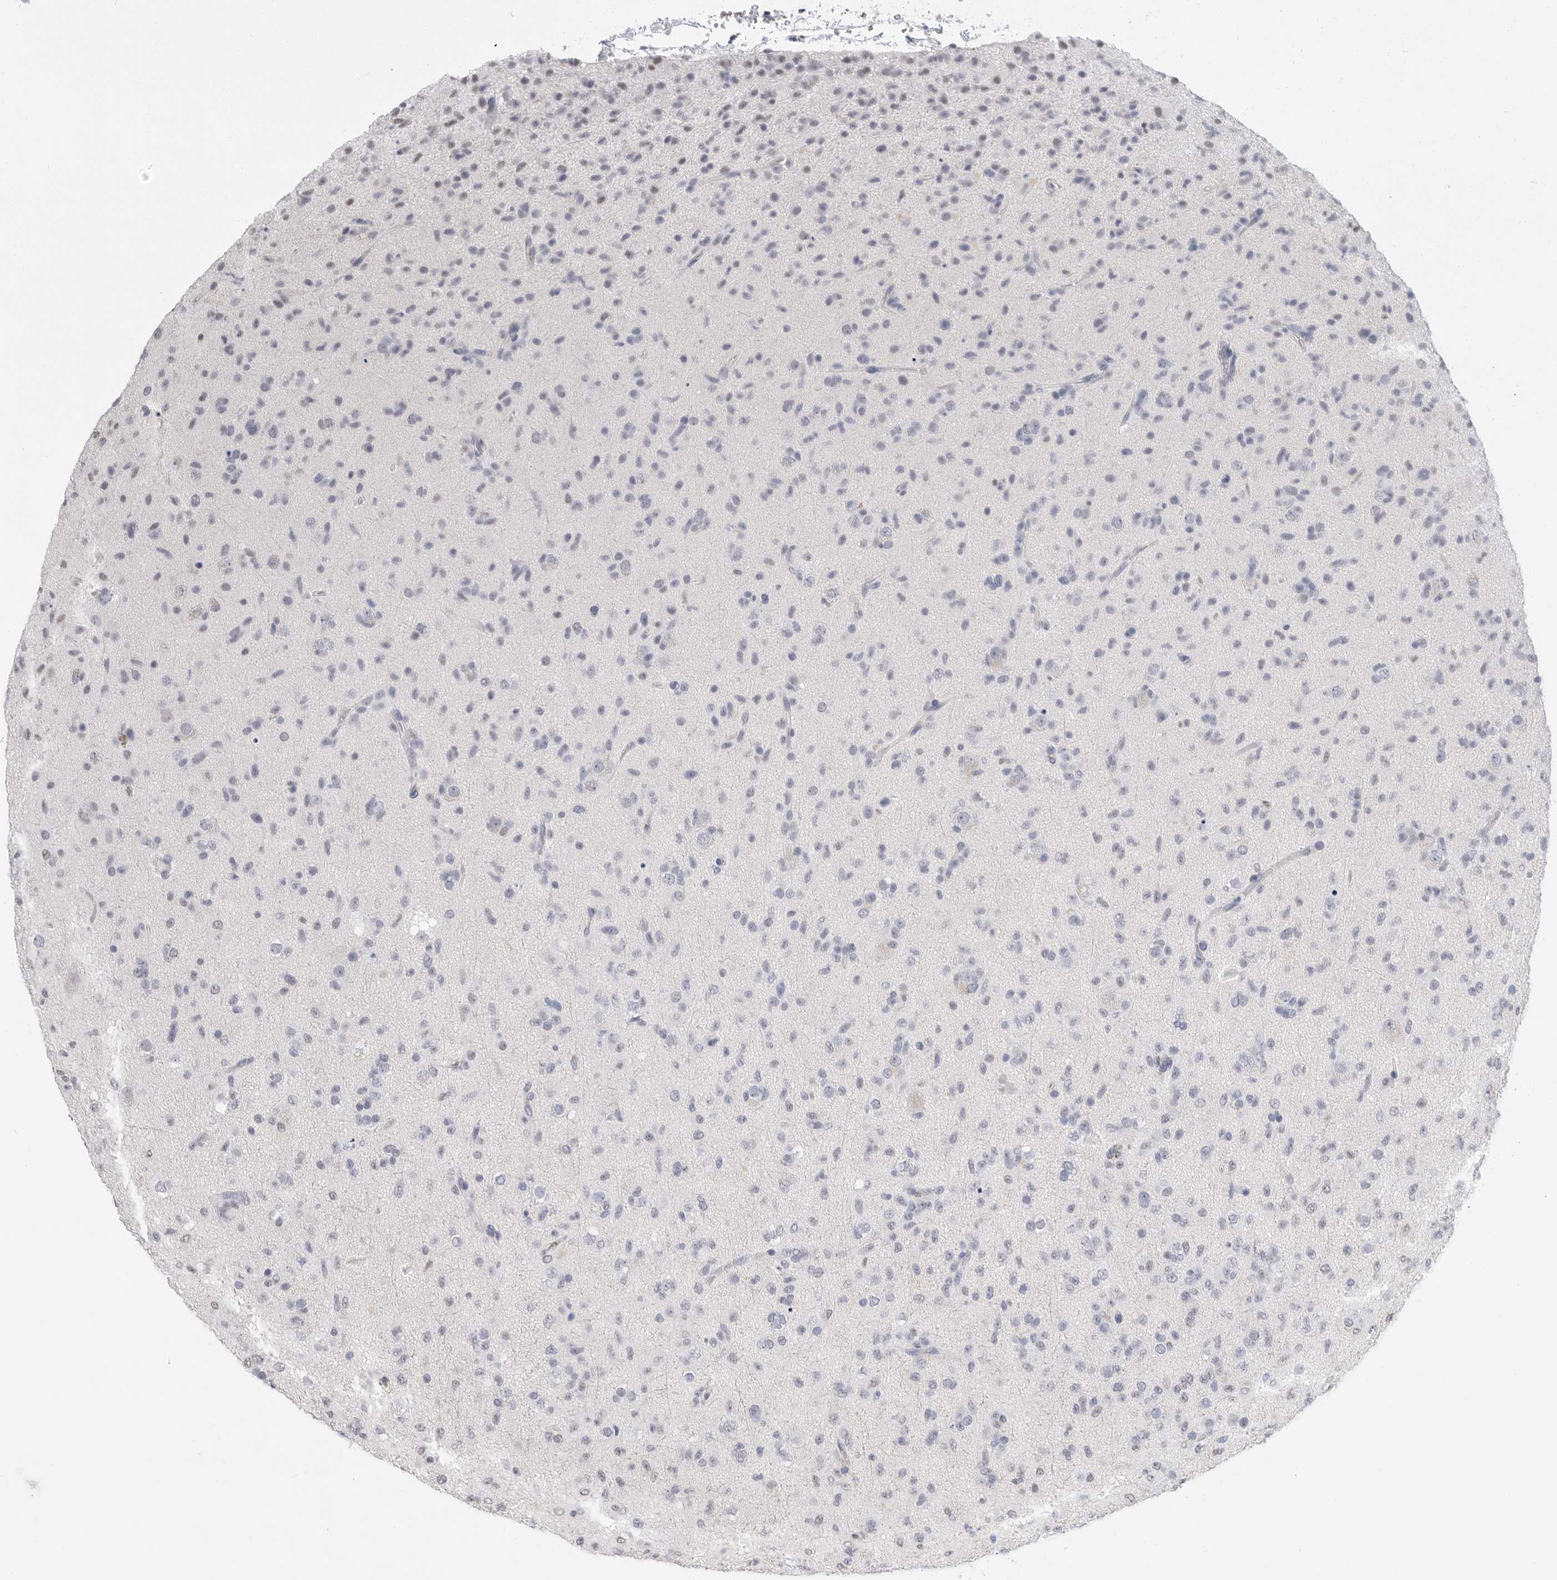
{"staining": {"intensity": "negative", "quantity": "none", "location": "none"}, "tissue": "glioma", "cell_type": "Tumor cells", "image_type": "cancer", "snomed": [{"axis": "morphology", "description": "Glioma, malignant, Low grade"}, {"axis": "topography", "description": "Brain"}], "caption": "This is an immunohistochemistry (IHC) photomicrograph of glioma. There is no staining in tumor cells.", "gene": "ARHGEF10", "patient": {"sex": "male", "age": 65}}